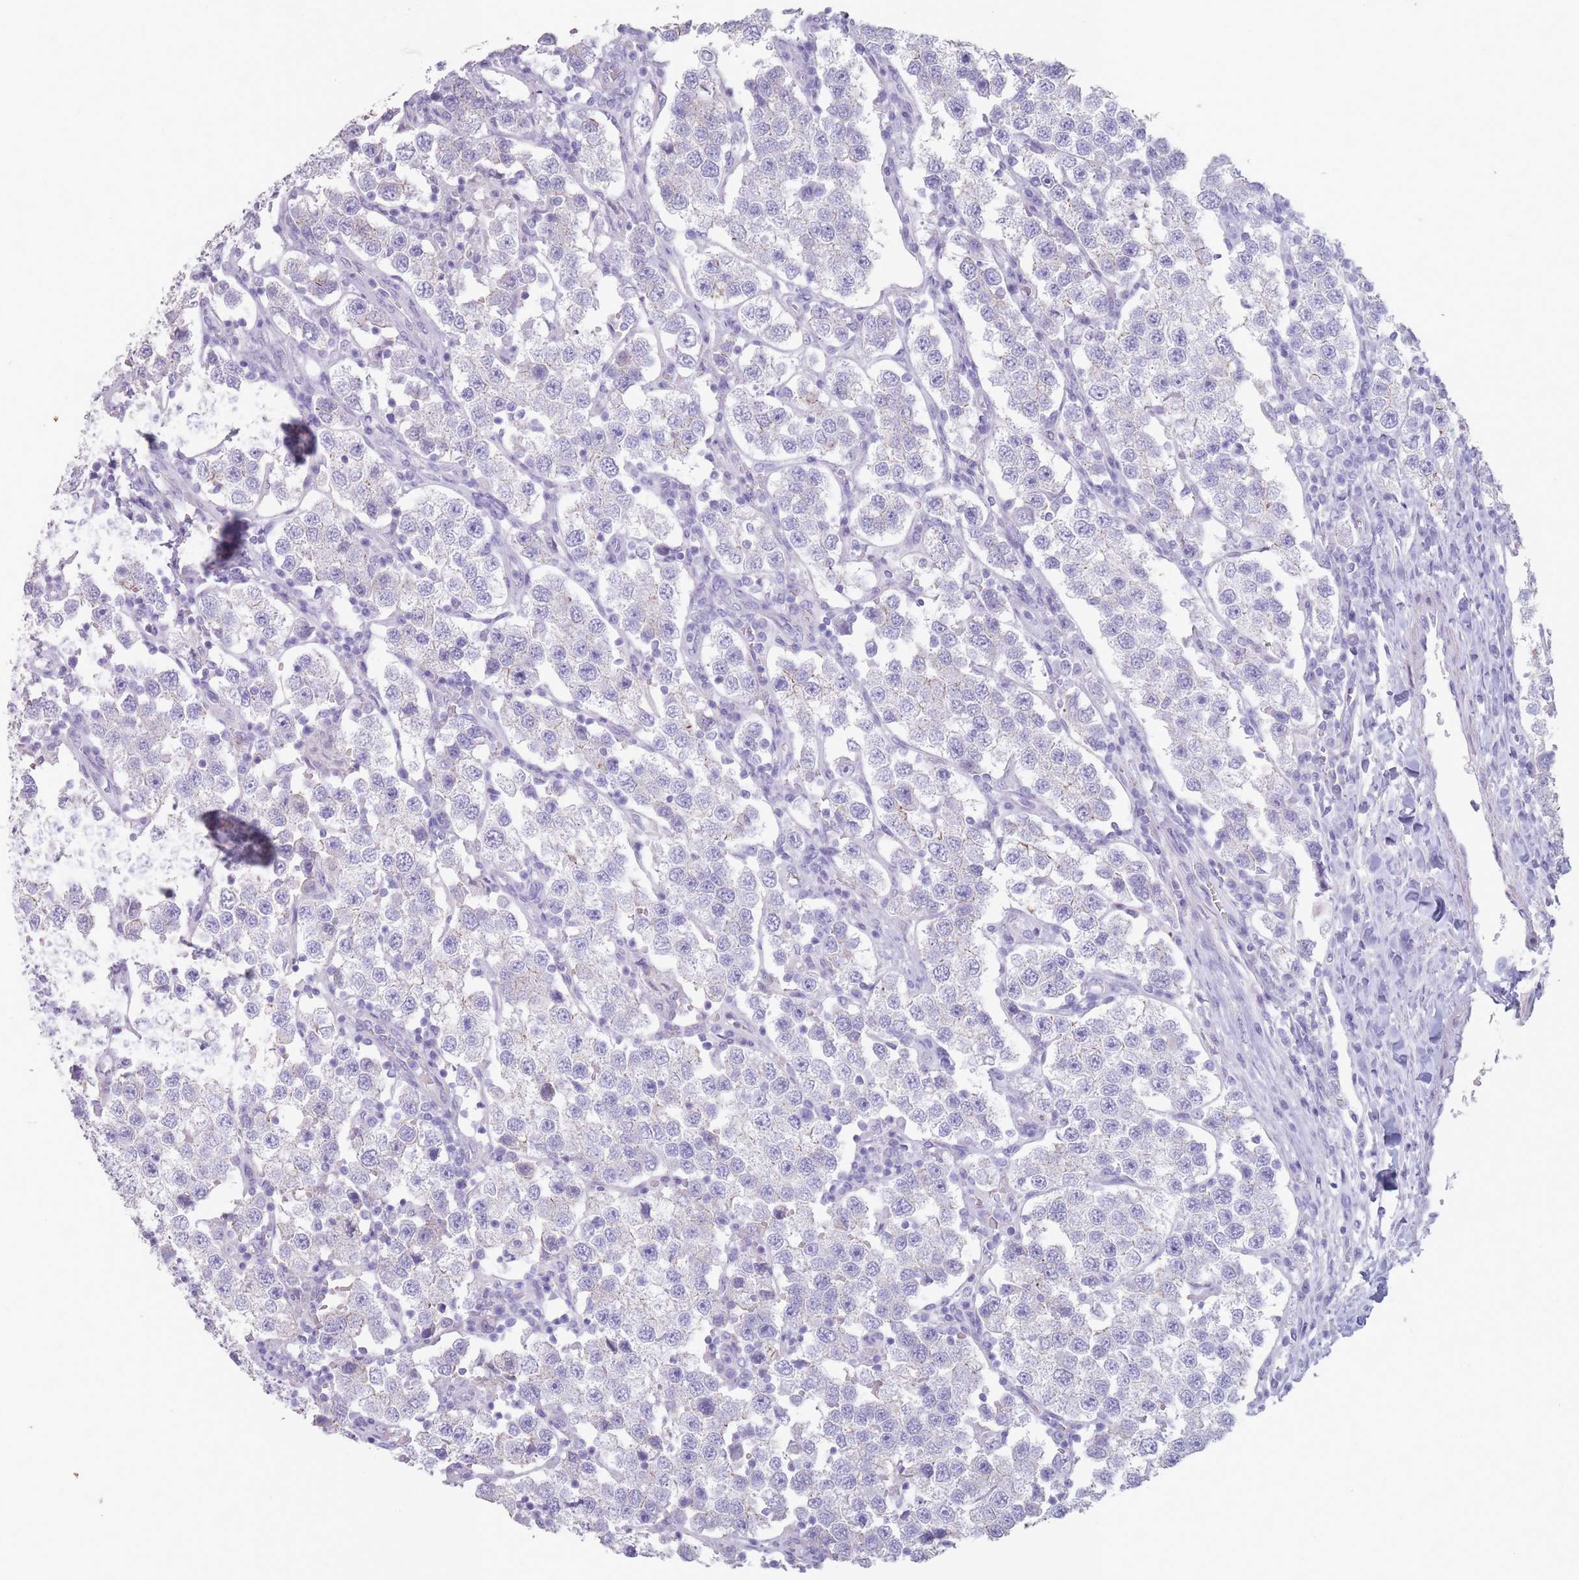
{"staining": {"intensity": "negative", "quantity": "none", "location": "none"}, "tissue": "testis cancer", "cell_type": "Tumor cells", "image_type": "cancer", "snomed": [{"axis": "morphology", "description": "Seminoma, NOS"}, {"axis": "topography", "description": "Testis"}], "caption": "Tumor cells are negative for protein expression in human testis cancer (seminoma).", "gene": "RHBG", "patient": {"sex": "male", "age": 37}}